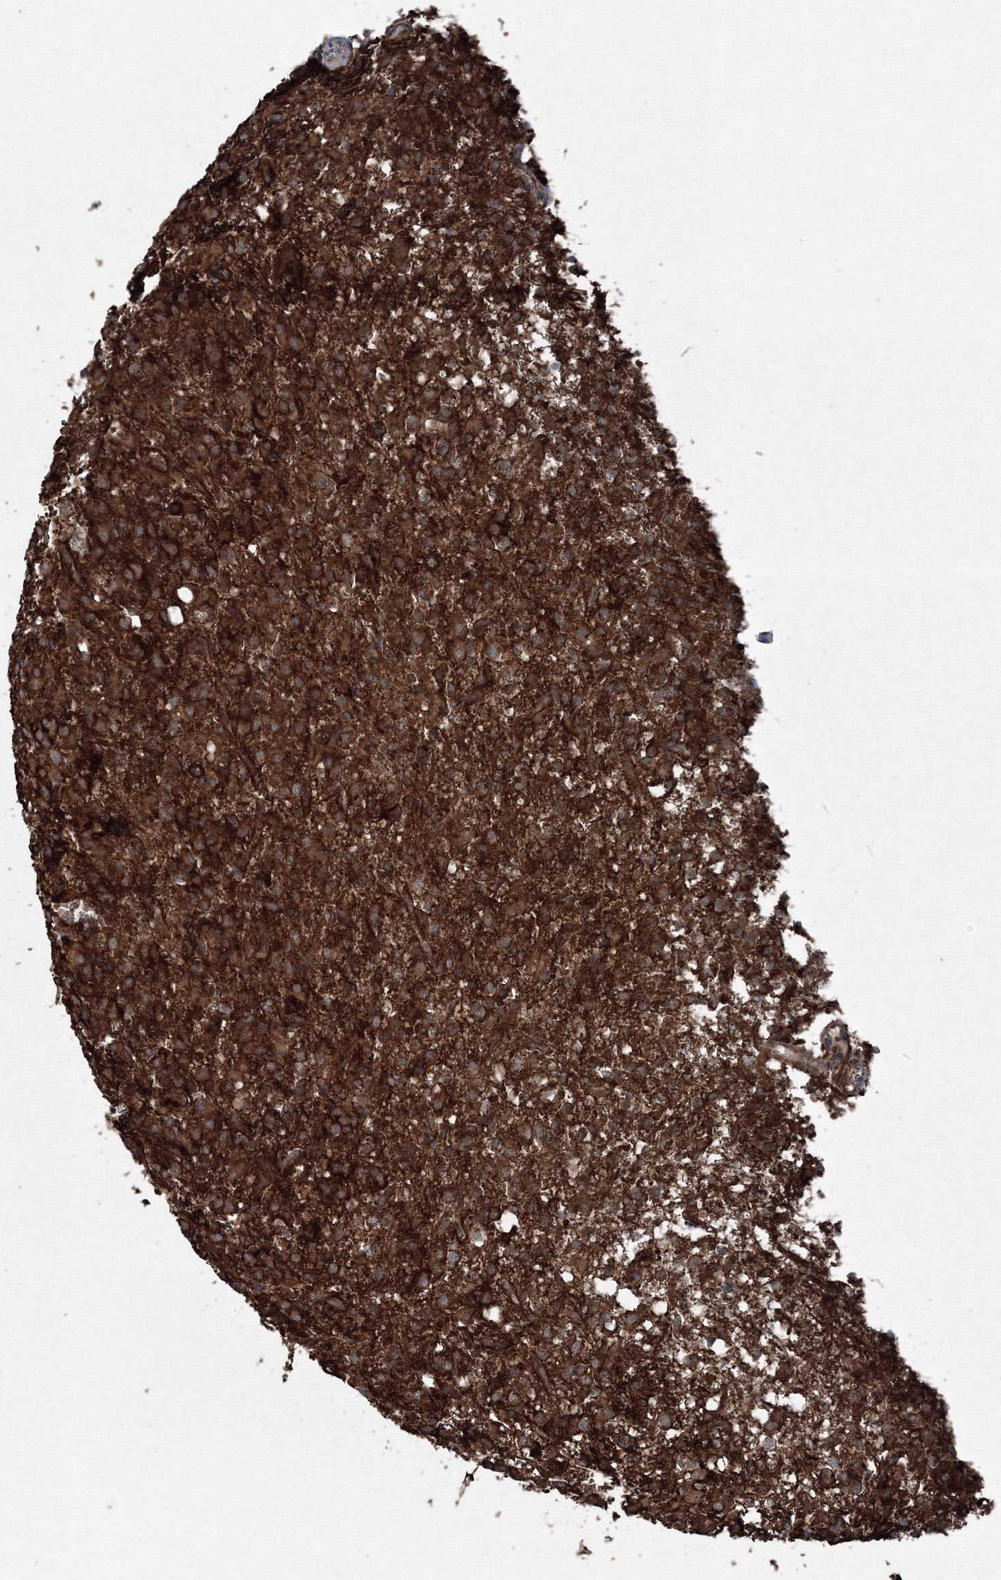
{"staining": {"intensity": "strong", "quantity": ">75%", "location": "cytoplasmic/membranous"}, "tissue": "glioma", "cell_type": "Tumor cells", "image_type": "cancer", "snomed": [{"axis": "morphology", "description": "Glioma, malignant, High grade"}, {"axis": "topography", "description": "Brain"}], "caption": "Tumor cells exhibit high levels of strong cytoplasmic/membranous positivity in approximately >75% of cells in human glioma. The staining was performed using DAB (3,3'-diaminobenzidine), with brown indicating positive protein expression. Nuclei are stained blue with hematoxylin.", "gene": "COPS7B", "patient": {"sex": "female", "age": 59}}